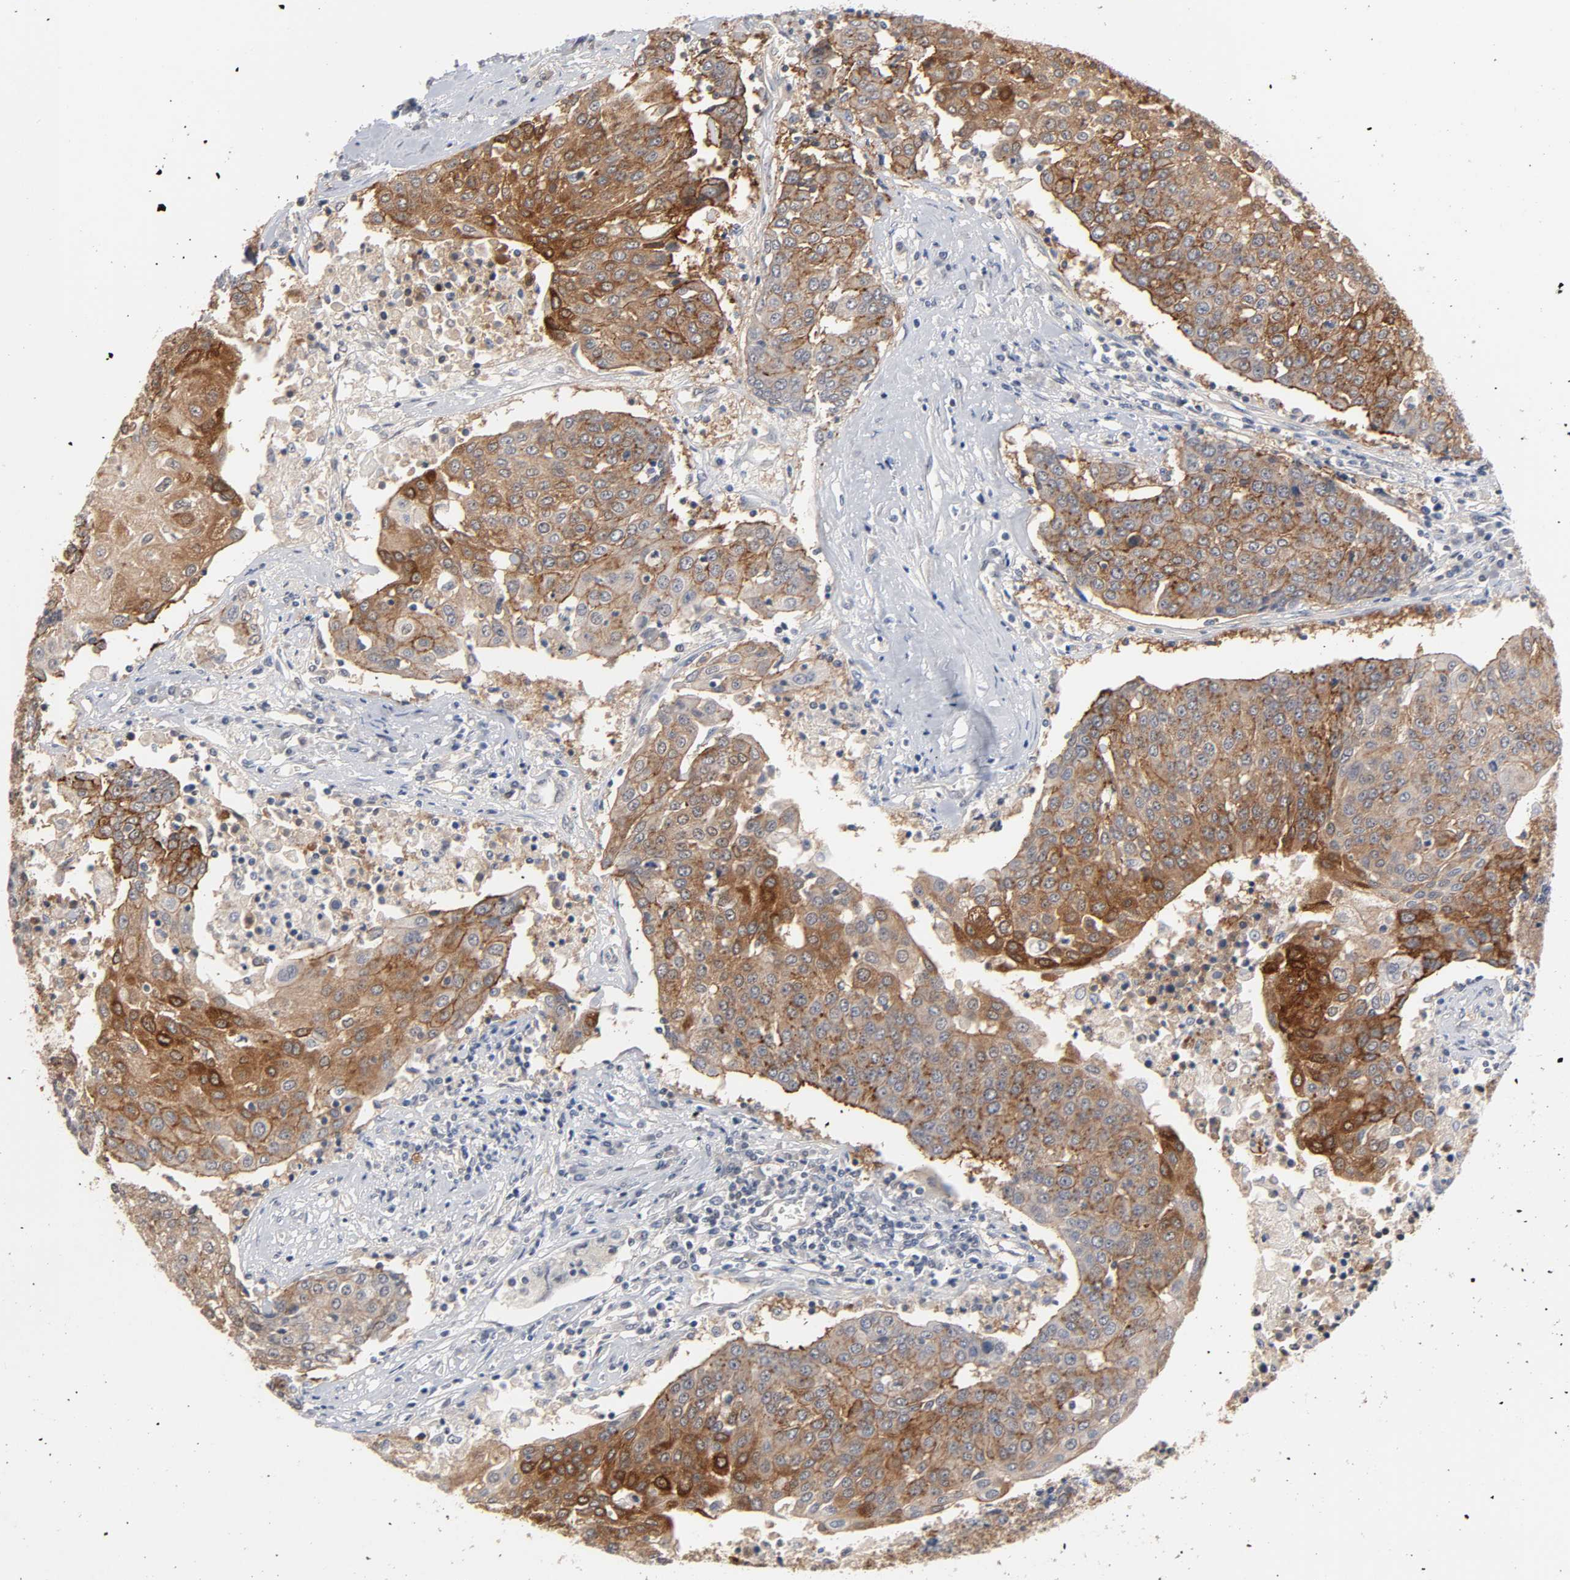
{"staining": {"intensity": "strong", "quantity": ">75%", "location": "cytoplasmic/membranous"}, "tissue": "urothelial cancer", "cell_type": "Tumor cells", "image_type": "cancer", "snomed": [{"axis": "morphology", "description": "Urothelial carcinoma, High grade"}, {"axis": "topography", "description": "Urinary bladder"}], "caption": "High-magnification brightfield microscopy of urothelial cancer stained with DAB (brown) and counterstained with hematoxylin (blue). tumor cells exhibit strong cytoplasmic/membranous staining is appreciated in approximately>75% of cells. (DAB = brown stain, brightfield microscopy at high magnification).", "gene": "HTR1E", "patient": {"sex": "female", "age": 85}}